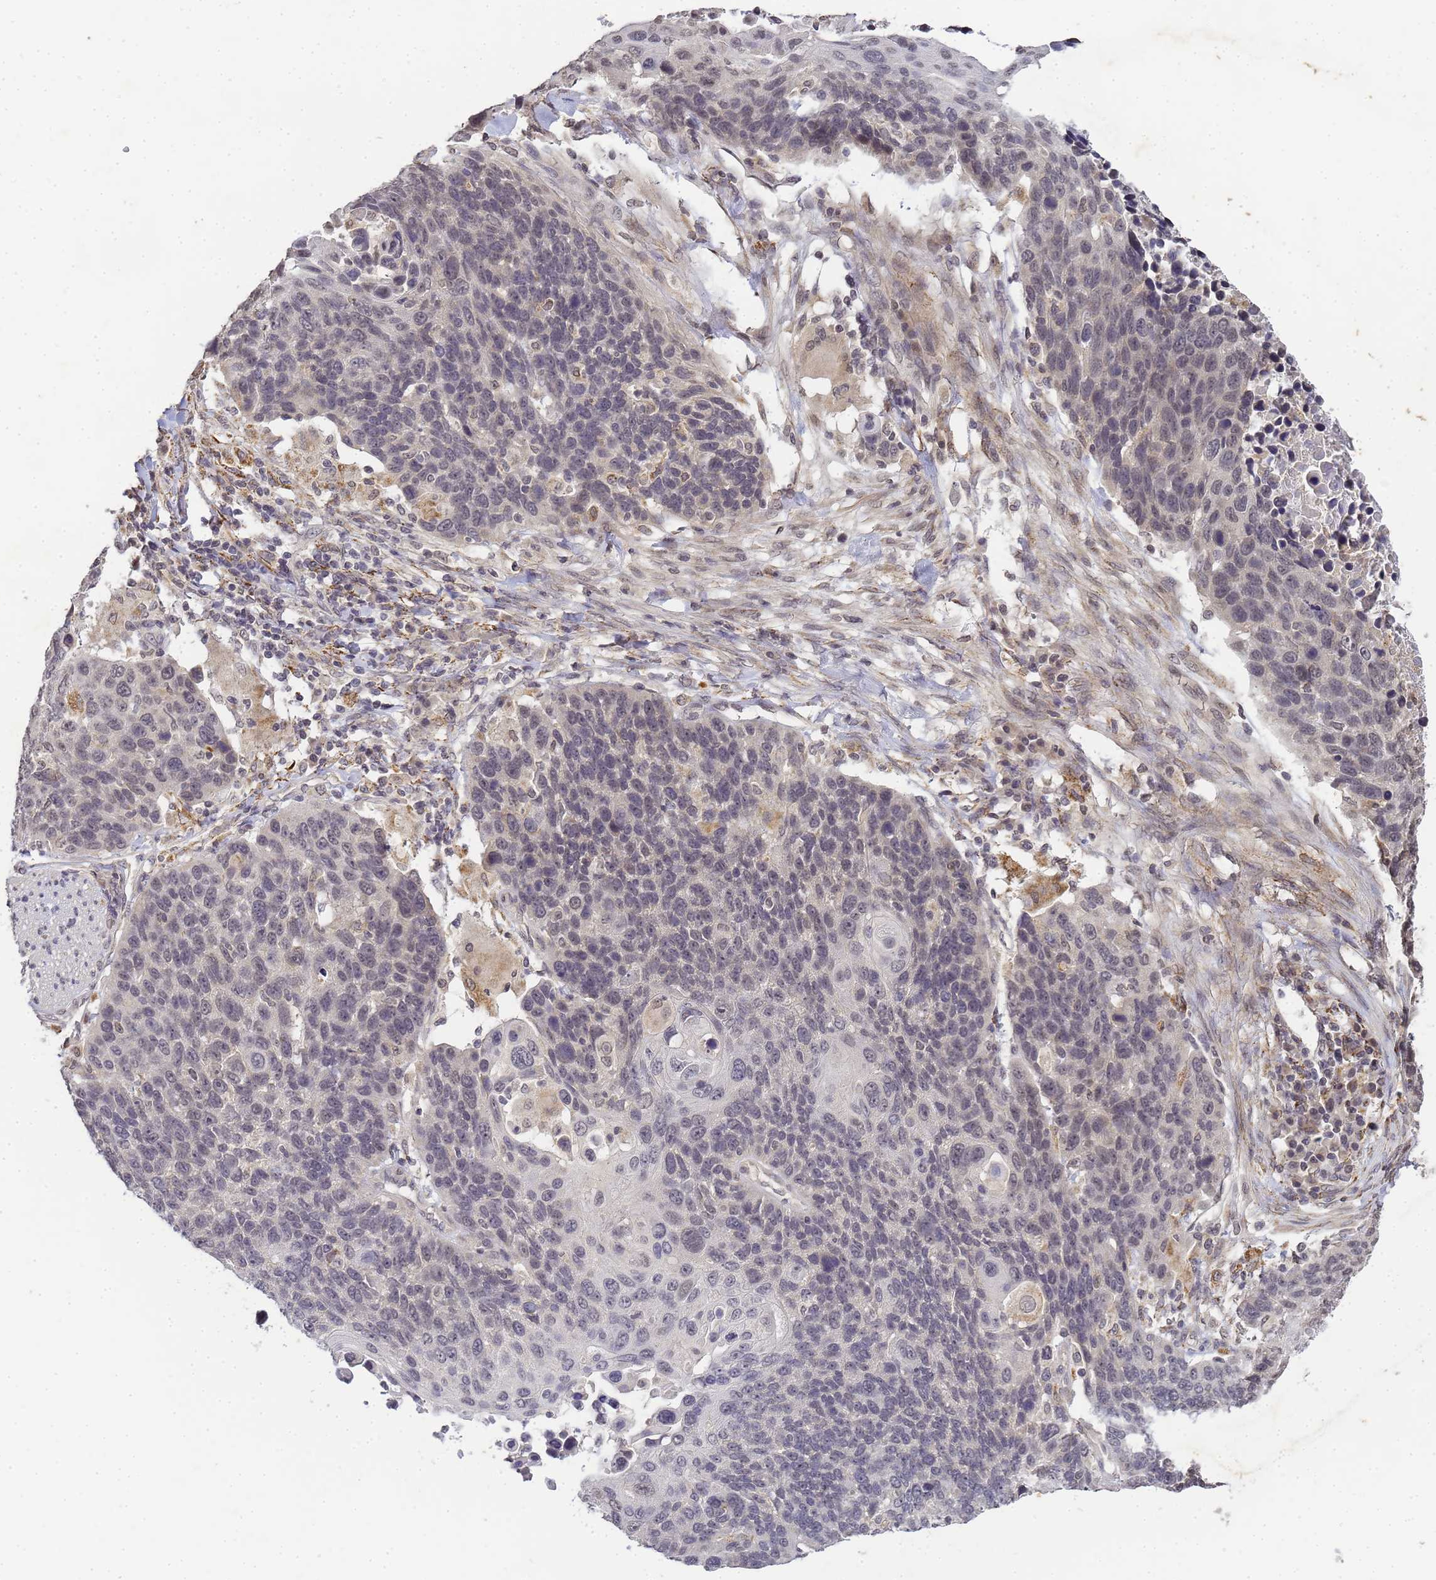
{"staining": {"intensity": "weak", "quantity": "<25%", "location": "nuclear"}, "tissue": "lung cancer", "cell_type": "Tumor cells", "image_type": "cancer", "snomed": [{"axis": "morphology", "description": "Normal tissue, NOS"}, {"axis": "morphology", "description": "Squamous cell carcinoma, NOS"}, {"axis": "topography", "description": "Lymph node"}, {"axis": "topography", "description": "Lung"}], "caption": "A histopathology image of human lung cancer (squamous cell carcinoma) is negative for staining in tumor cells.", "gene": "MYL7", "patient": {"sex": "male", "age": 66}}